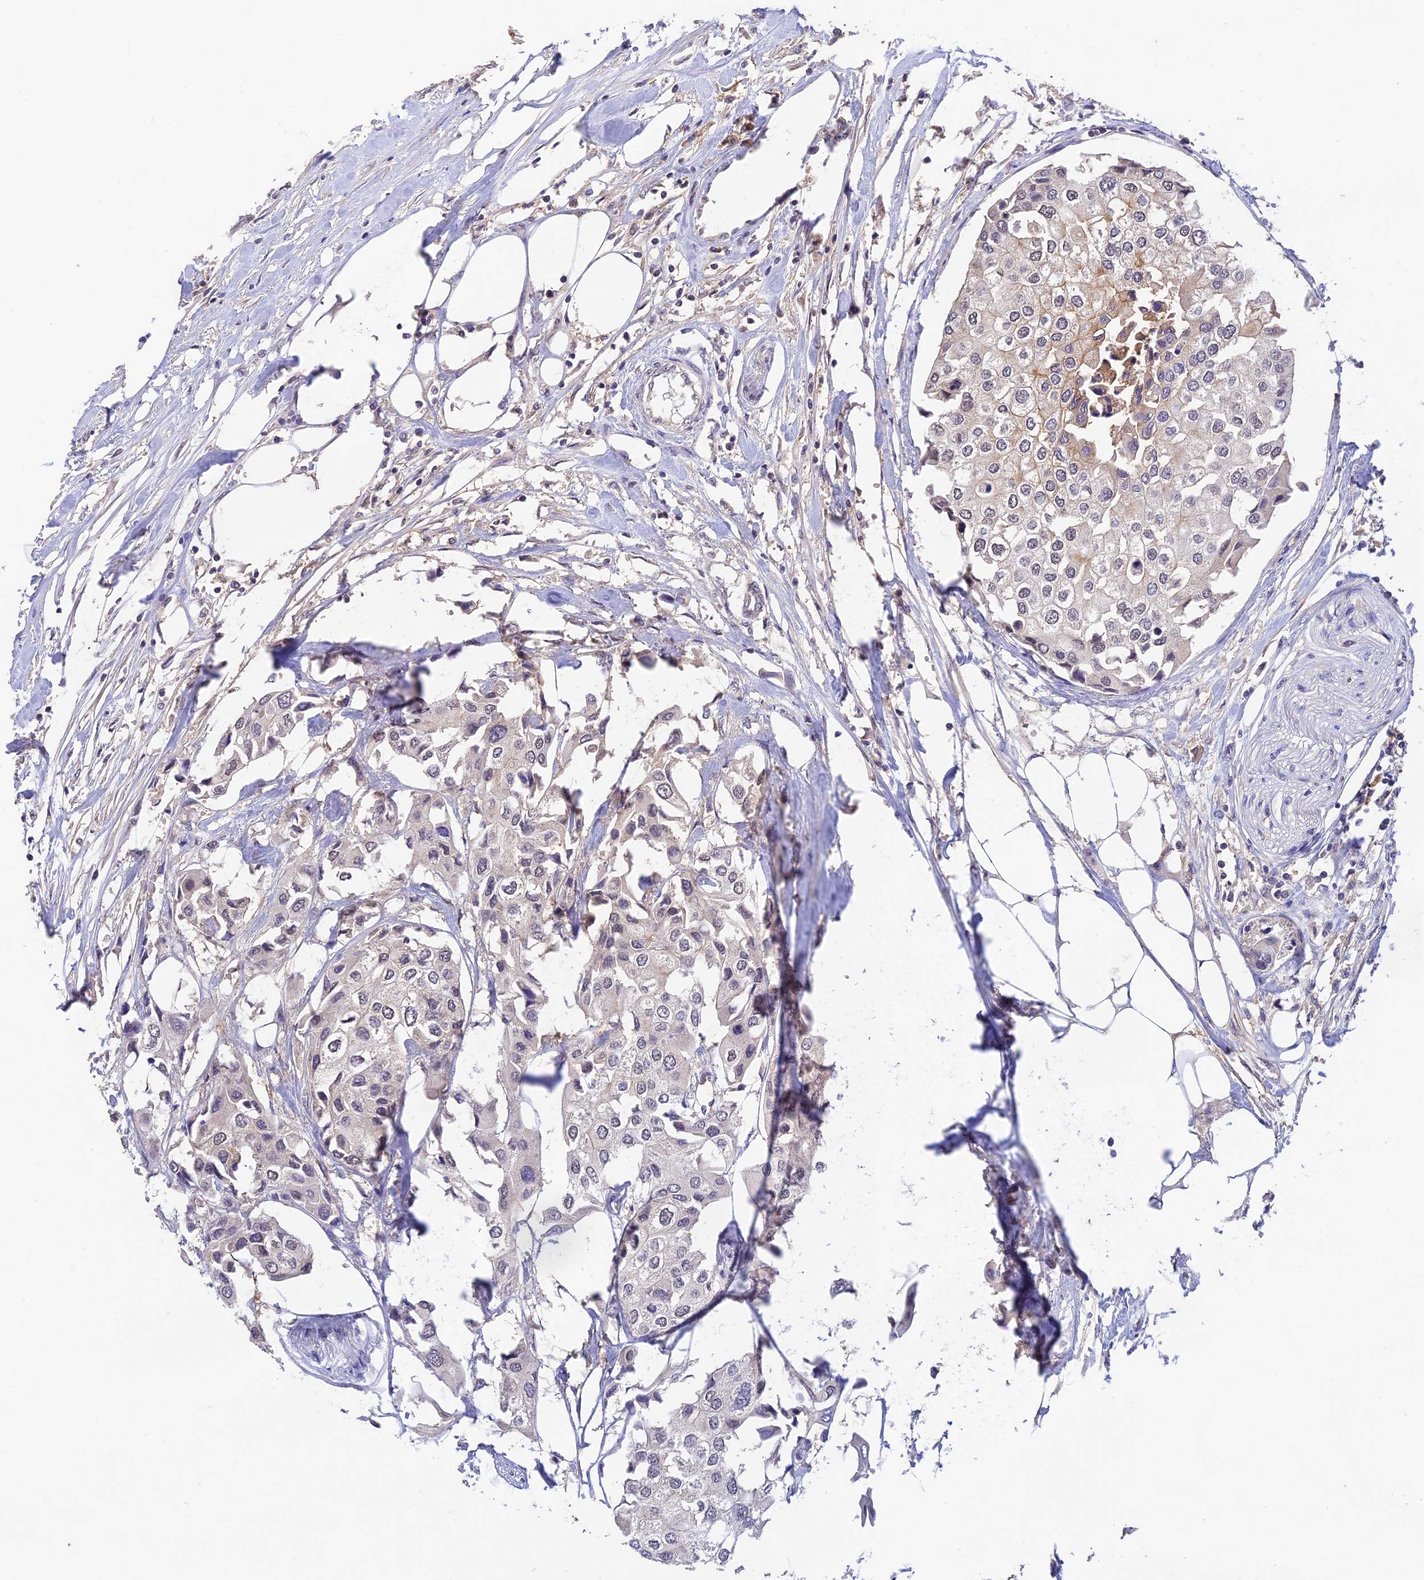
{"staining": {"intensity": "weak", "quantity": "<25%", "location": "cytoplasmic/membranous"}, "tissue": "urothelial cancer", "cell_type": "Tumor cells", "image_type": "cancer", "snomed": [{"axis": "morphology", "description": "Urothelial carcinoma, High grade"}, {"axis": "topography", "description": "Urinary bladder"}], "caption": "The immunohistochemistry (IHC) photomicrograph has no significant expression in tumor cells of urothelial cancer tissue.", "gene": "ZNF436", "patient": {"sex": "male", "age": 64}}